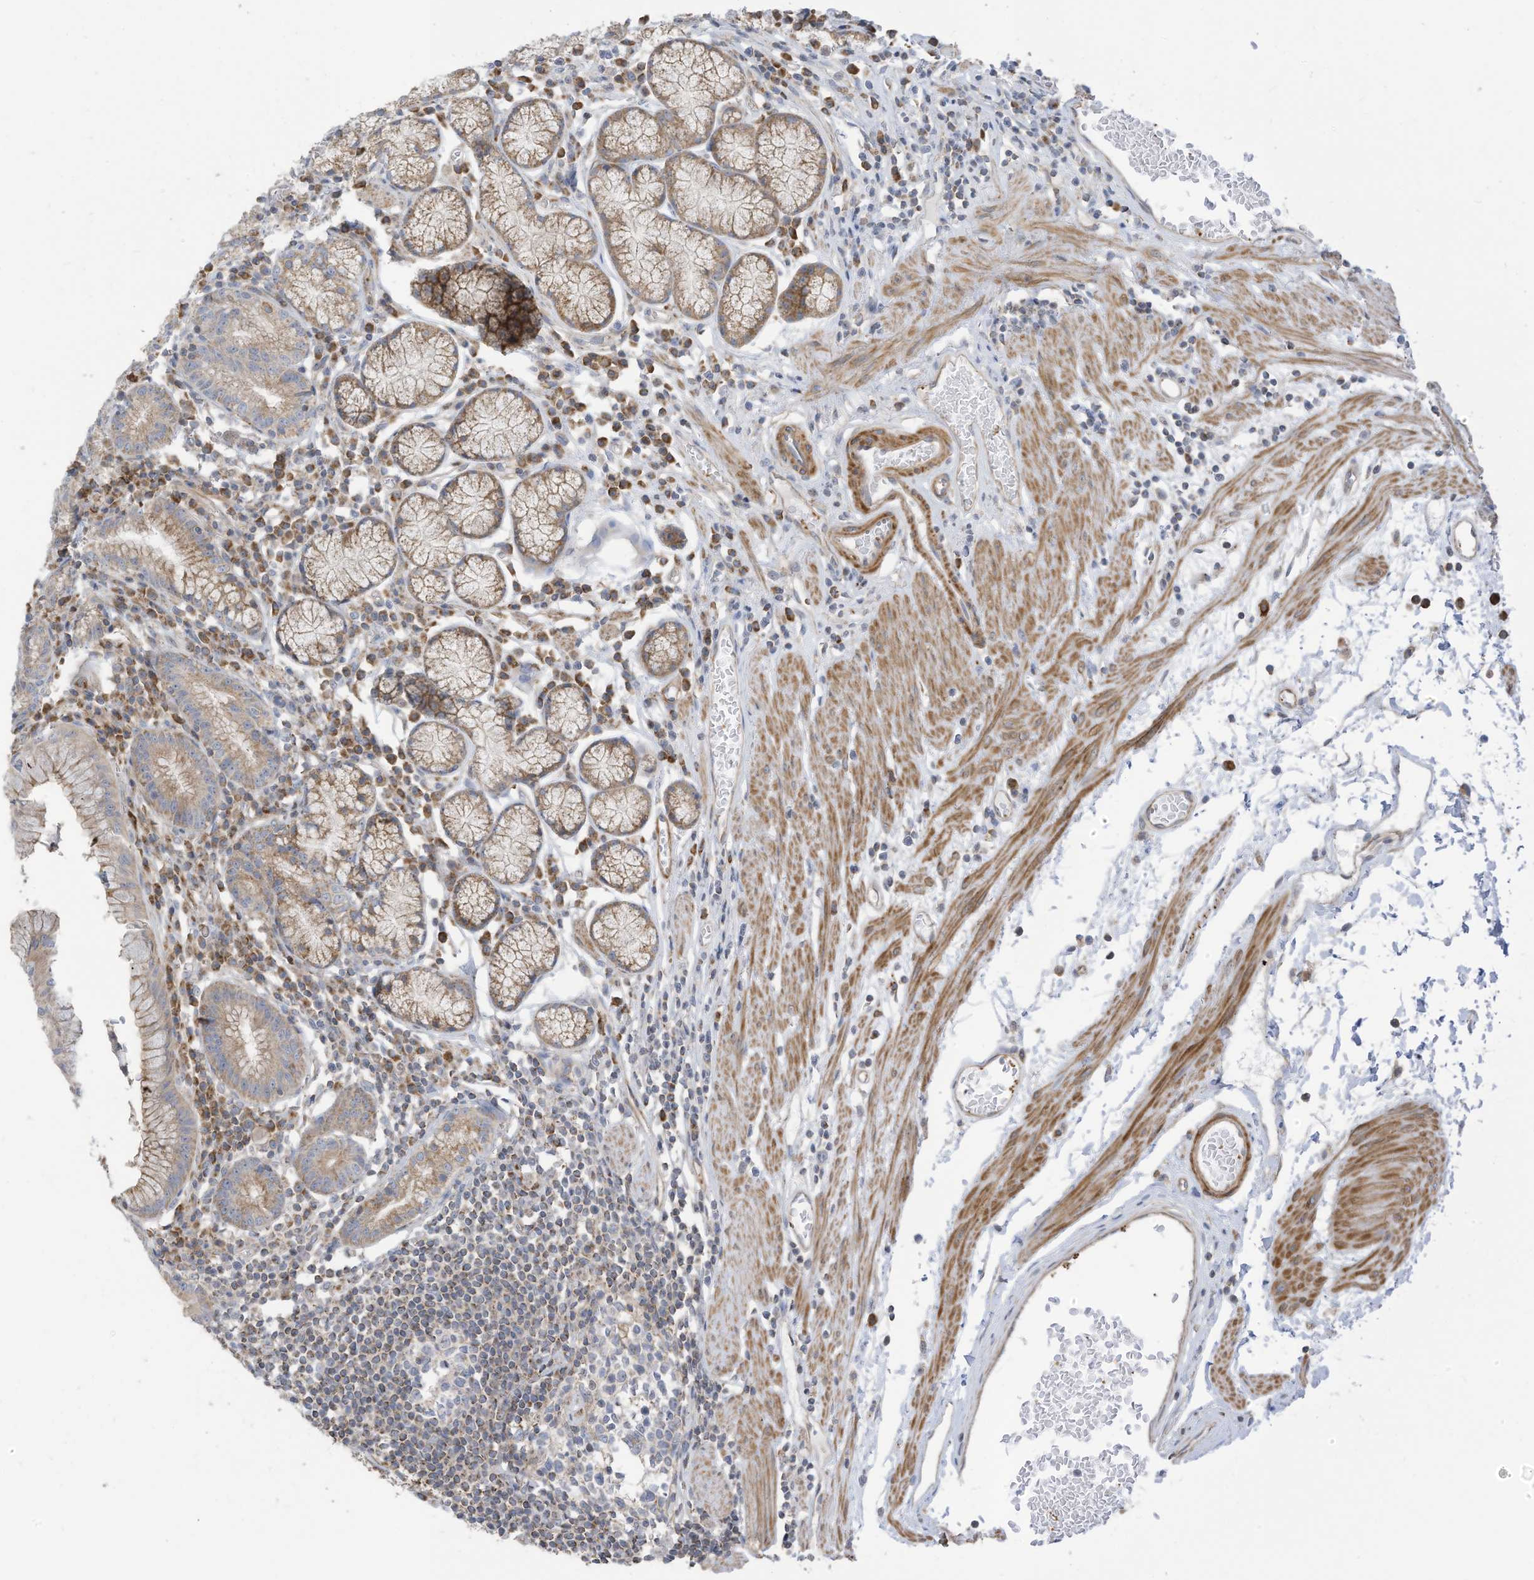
{"staining": {"intensity": "moderate", "quantity": "25%-75%", "location": "cytoplasmic/membranous"}, "tissue": "stomach", "cell_type": "Glandular cells", "image_type": "normal", "snomed": [{"axis": "morphology", "description": "Normal tissue, NOS"}, {"axis": "topography", "description": "Stomach"}], "caption": "Benign stomach shows moderate cytoplasmic/membranous positivity in approximately 25%-75% of glandular cells, visualized by immunohistochemistry.", "gene": "GTPBP2", "patient": {"sex": "male", "age": 55}}